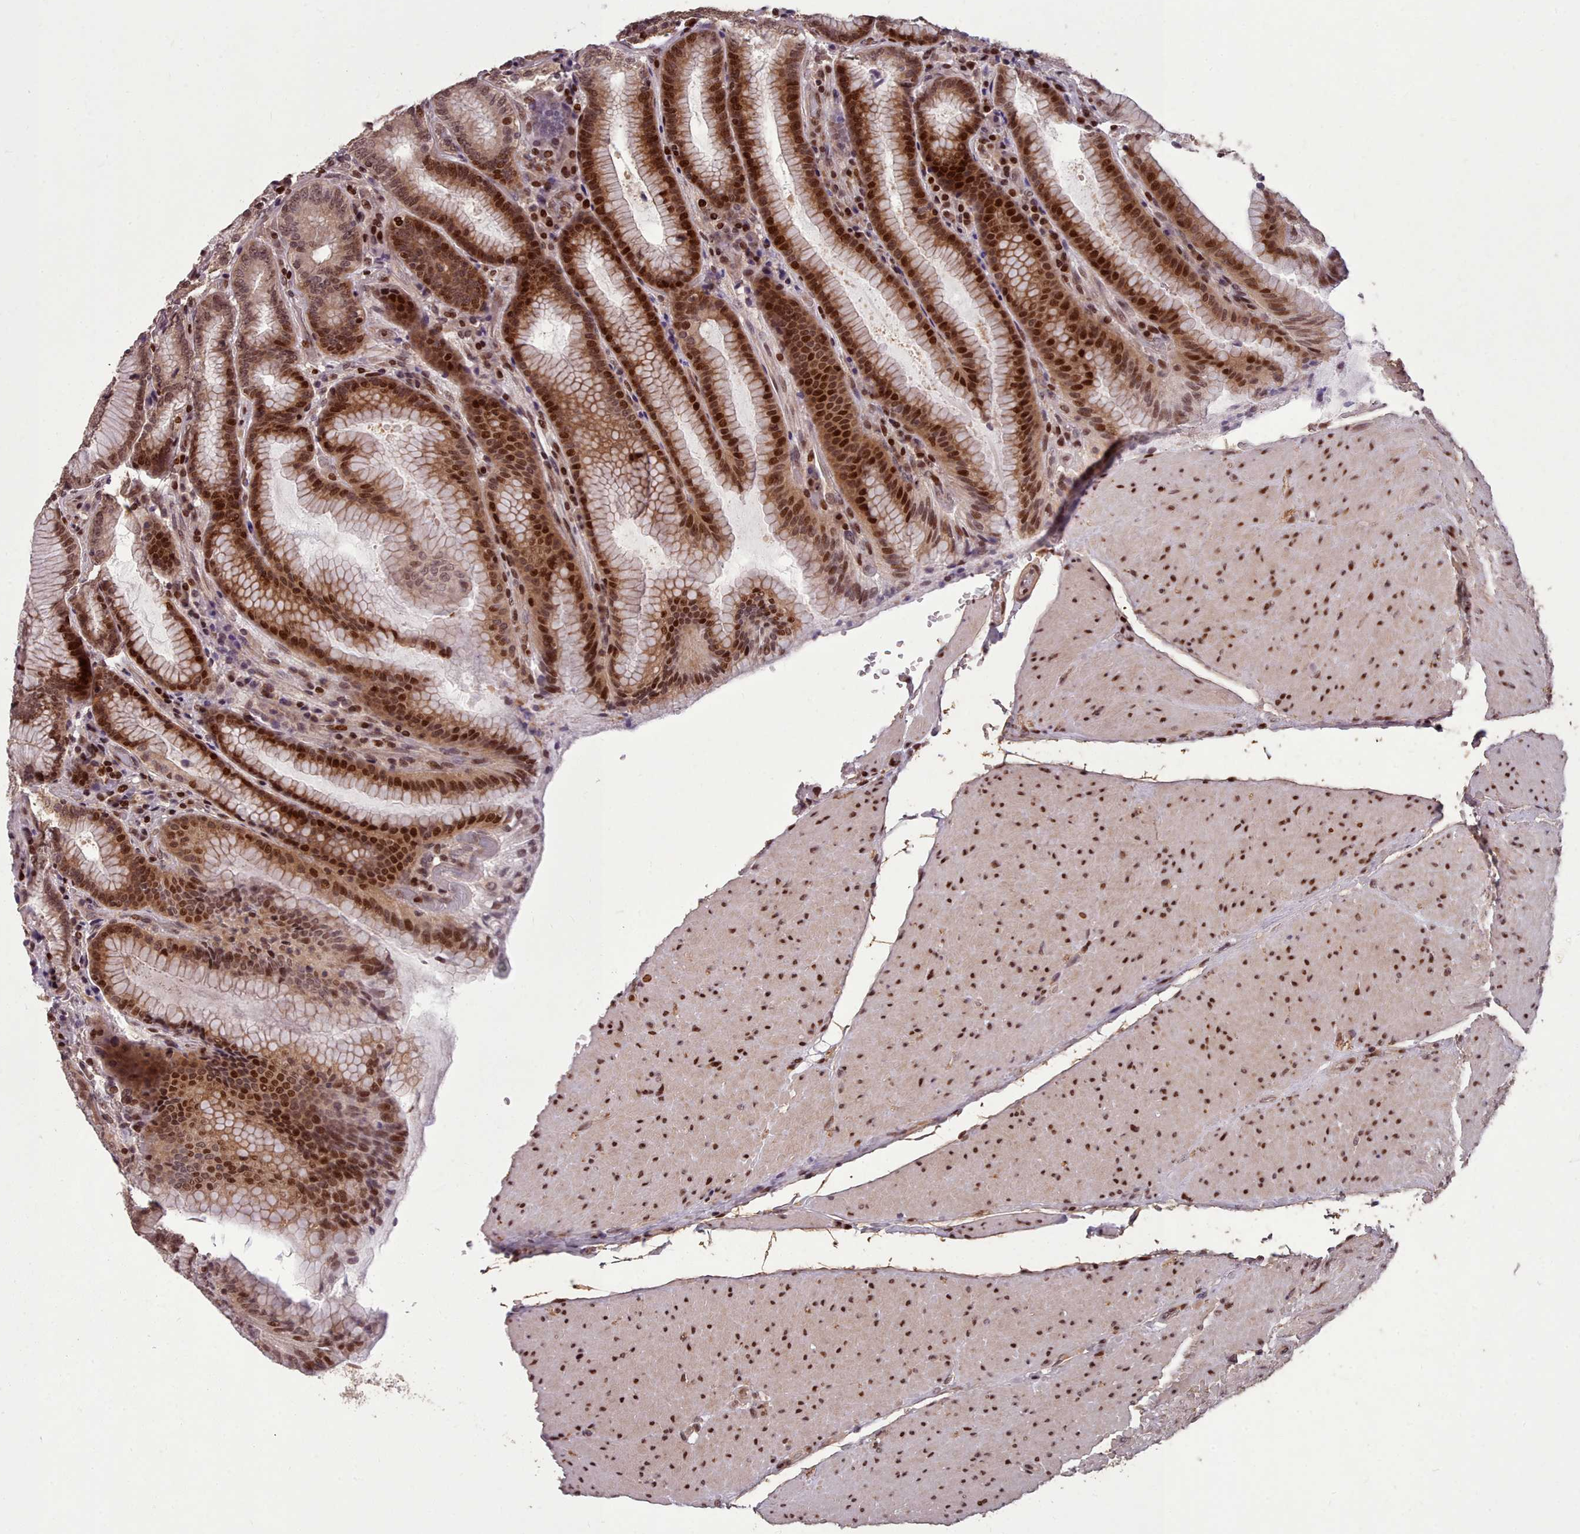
{"staining": {"intensity": "strong", "quantity": "25%-75%", "location": "cytoplasmic/membranous,nuclear"}, "tissue": "stomach", "cell_type": "Glandular cells", "image_type": "normal", "snomed": [{"axis": "morphology", "description": "Normal tissue, NOS"}, {"axis": "topography", "description": "Stomach, upper"}, {"axis": "topography", "description": "Stomach, lower"}], "caption": "Immunohistochemical staining of unremarkable human stomach reveals strong cytoplasmic/membranous,nuclear protein staining in about 25%-75% of glandular cells.", "gene": "ENSA", "patient": {"sex": "female", "age": 76}}